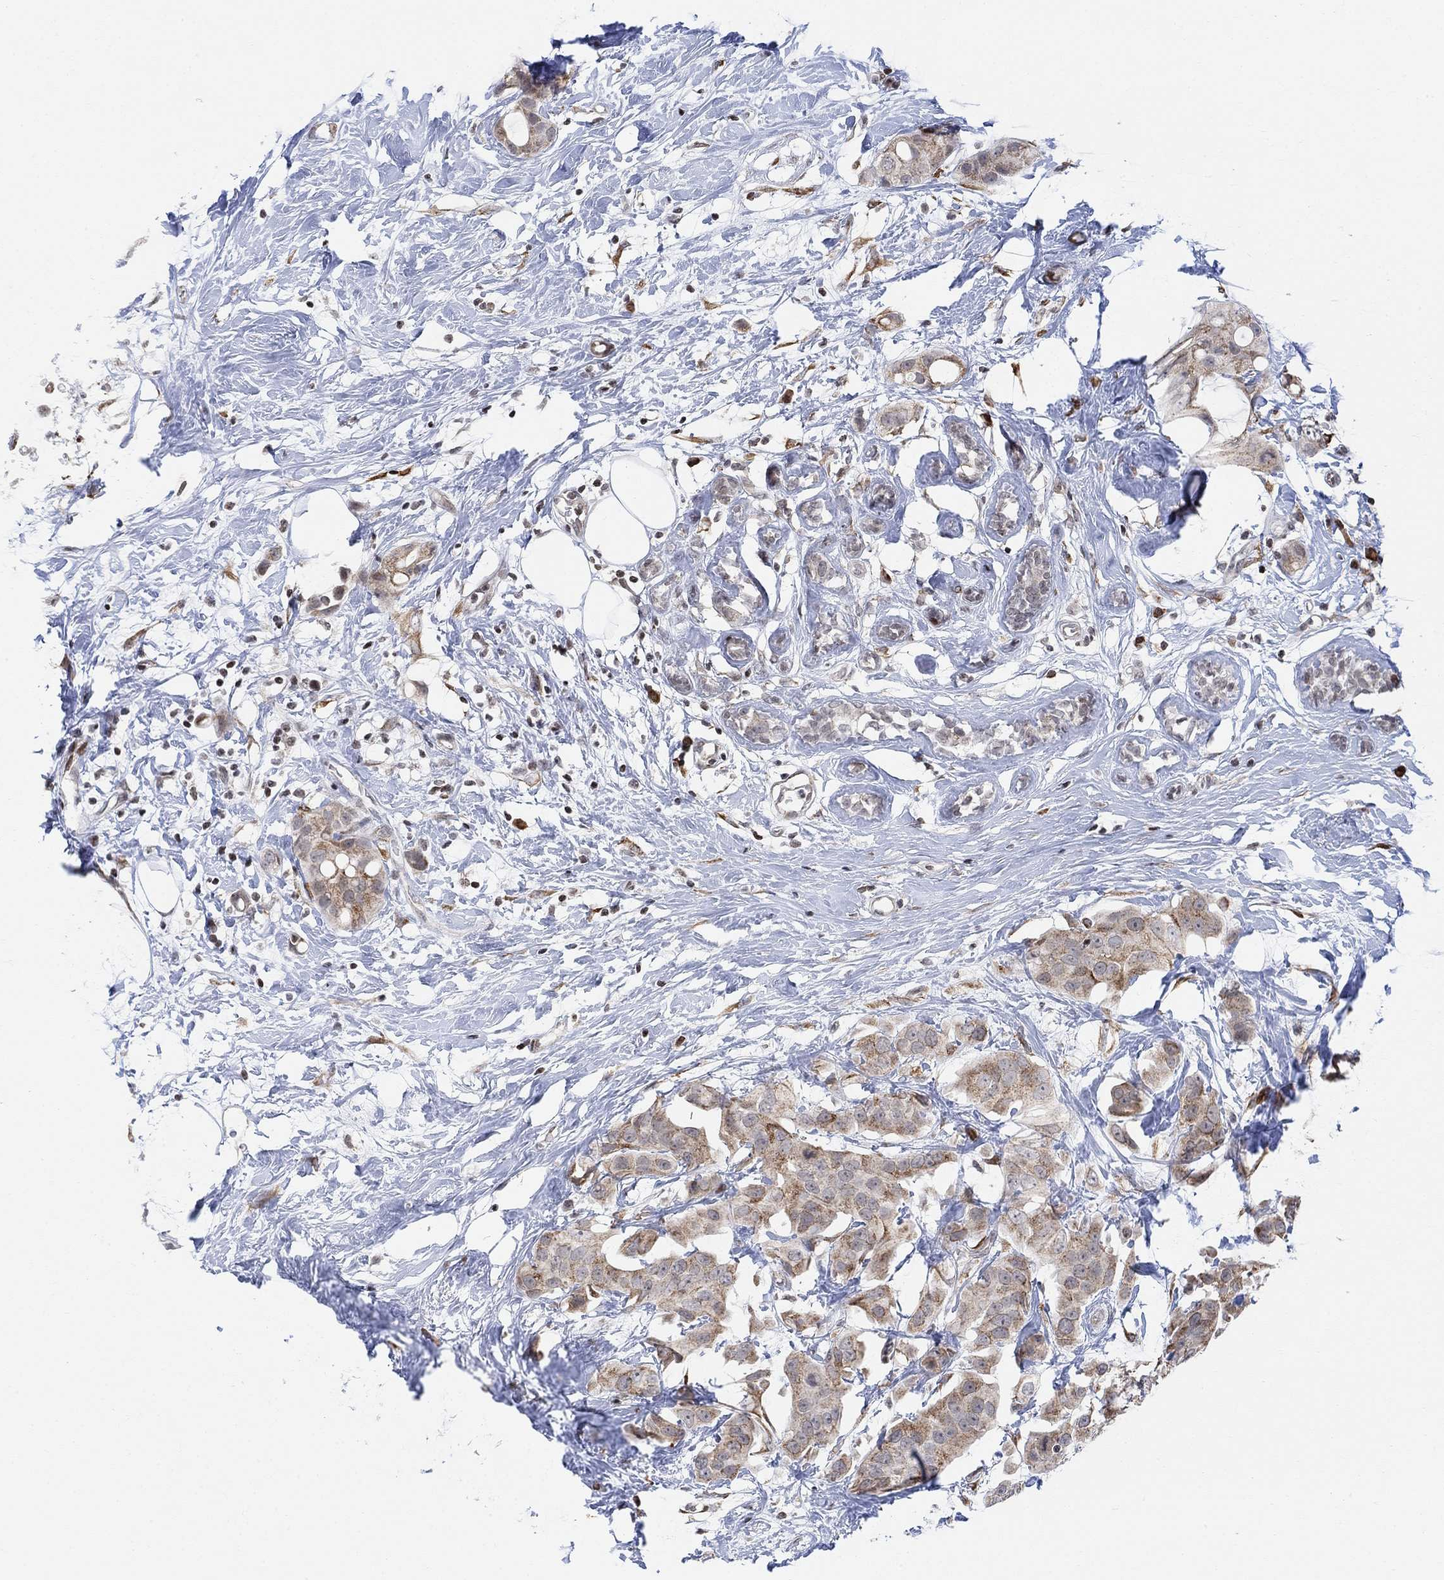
{"staining": {"intensity": "weak", "quantity": ">75%", "location": "cytoplasmic/membranous"}, "tissue": "breast cancer", "cell_type": "Tumor cells", "image_type": "cancer", "snomed": [{"axis": "morphology", "description": "Duct carcinoma"}, {"axis": "topography", "description": "Breast"}], "caption": "A low amount of weak cytoplasmic/membranous expression is seen in about >75% of tumor cells in breast cancer tissue.", "gene": "ABHD14A", "patient": {"sex": "female", "age": 45}}